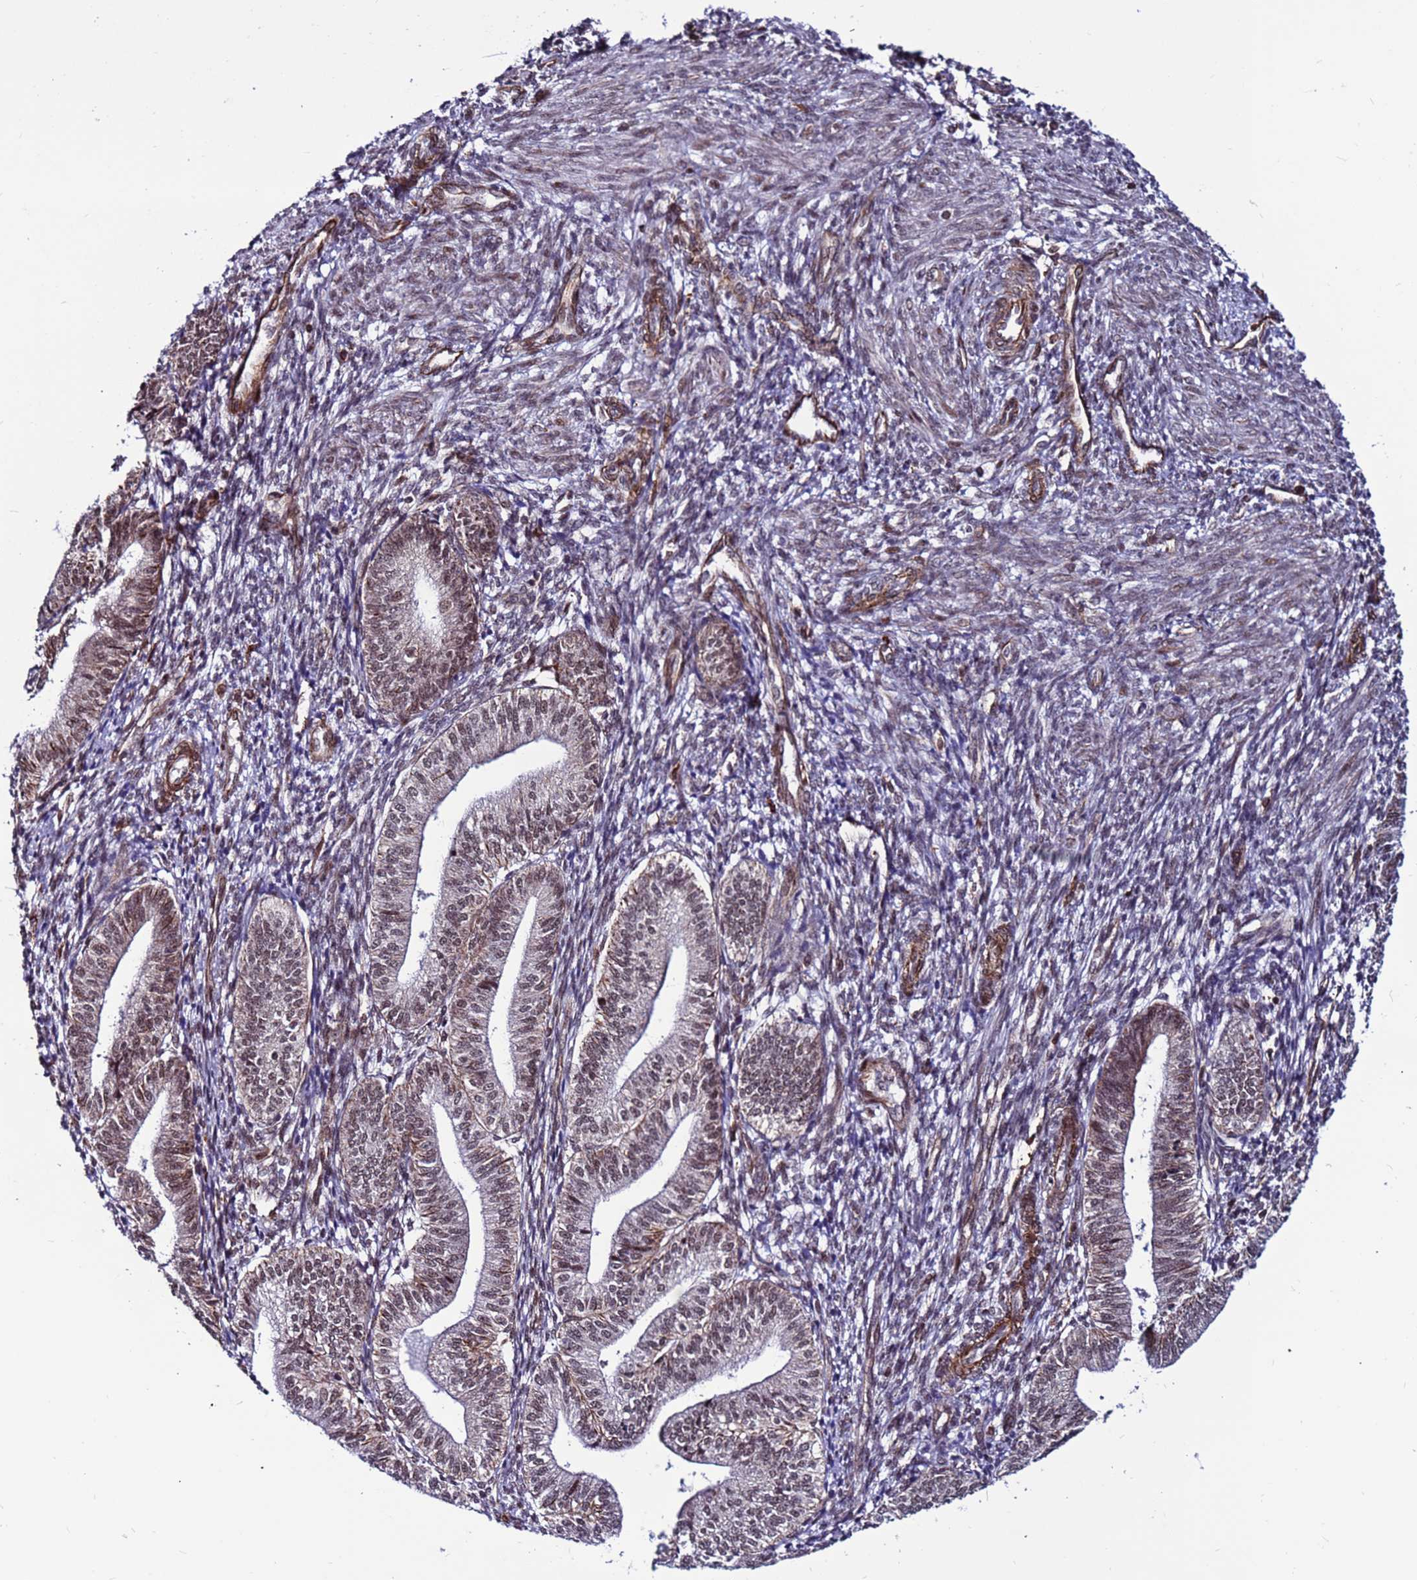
{"staining": {"intensity": "negative", "quantity": "none", "location": "none"}, "tissue": "endometrium", "cell_type": "Cells in endometrial stroma", "image_type": "normal", "snomed": [{"axis": "morphology", "description": "Normal tissue, NOS"}, {"axis": "topography", "description": "Endometrium"}], "caption": "High power microscopy micrograph of an immunohistochemistry histopathology image of benign endometrium, revealing no significant expression in cells in endometrial stroma. (DAB immunohistochemistry (IHC) visualized using brightfield microscopy, high magnification).", "gene": "CLK3", "patient": {"sex": "female", "age": 34}}